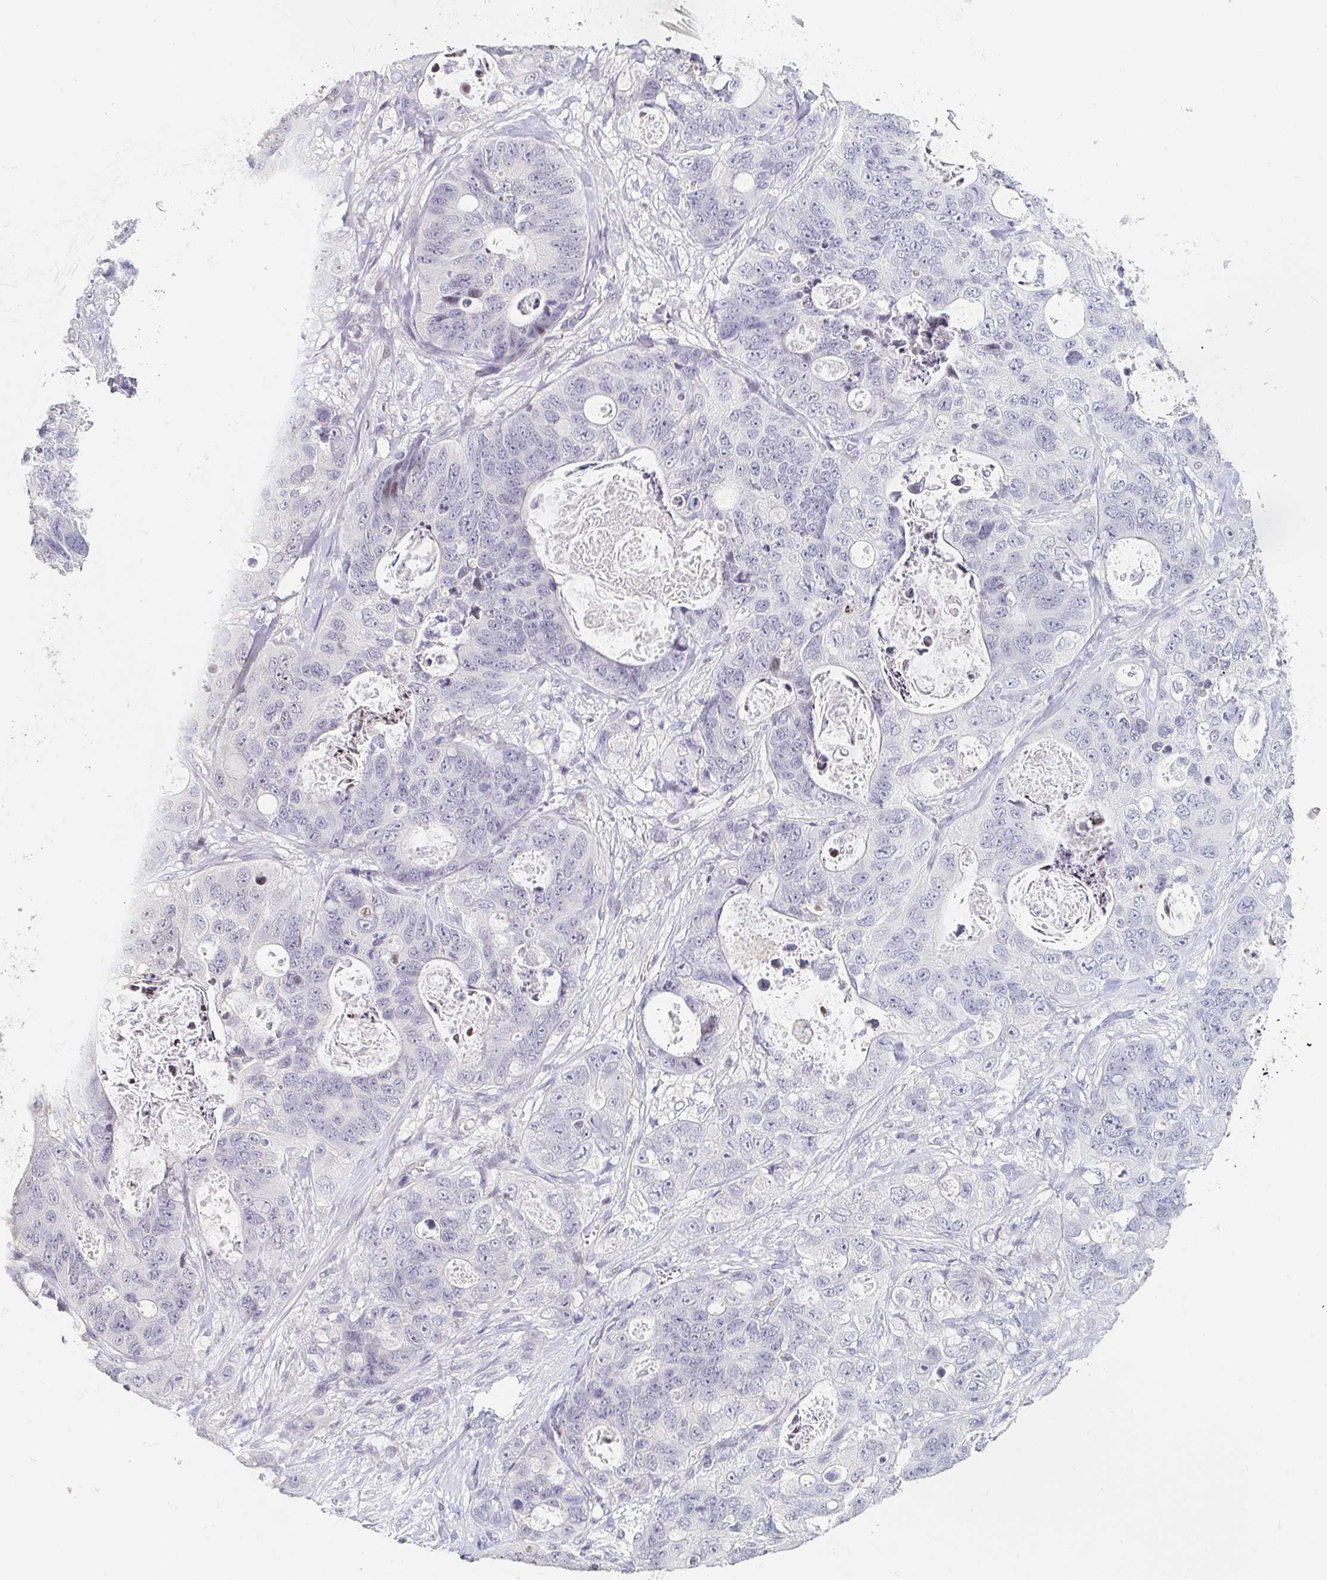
{"staining": {"intensity": "negative", "quantity": "none", "location": "none"}, "tissue": "stomach cancer", "cell_type": "Tumor cells", "image_type": "cancer", "snomed": [{"axis": "morphology", "description": "Normal tissue, NOS"}, {"axis": "morphology", "description": "Adenocarcinoma, NOS"}, {"axis": "topography", "description": "Stomach"}], "caption": "Image shows no significant protein expression in tumor cells of stomach cancer.", "gene": "NME9", "patient": {"sex": "female", "age": 89}}